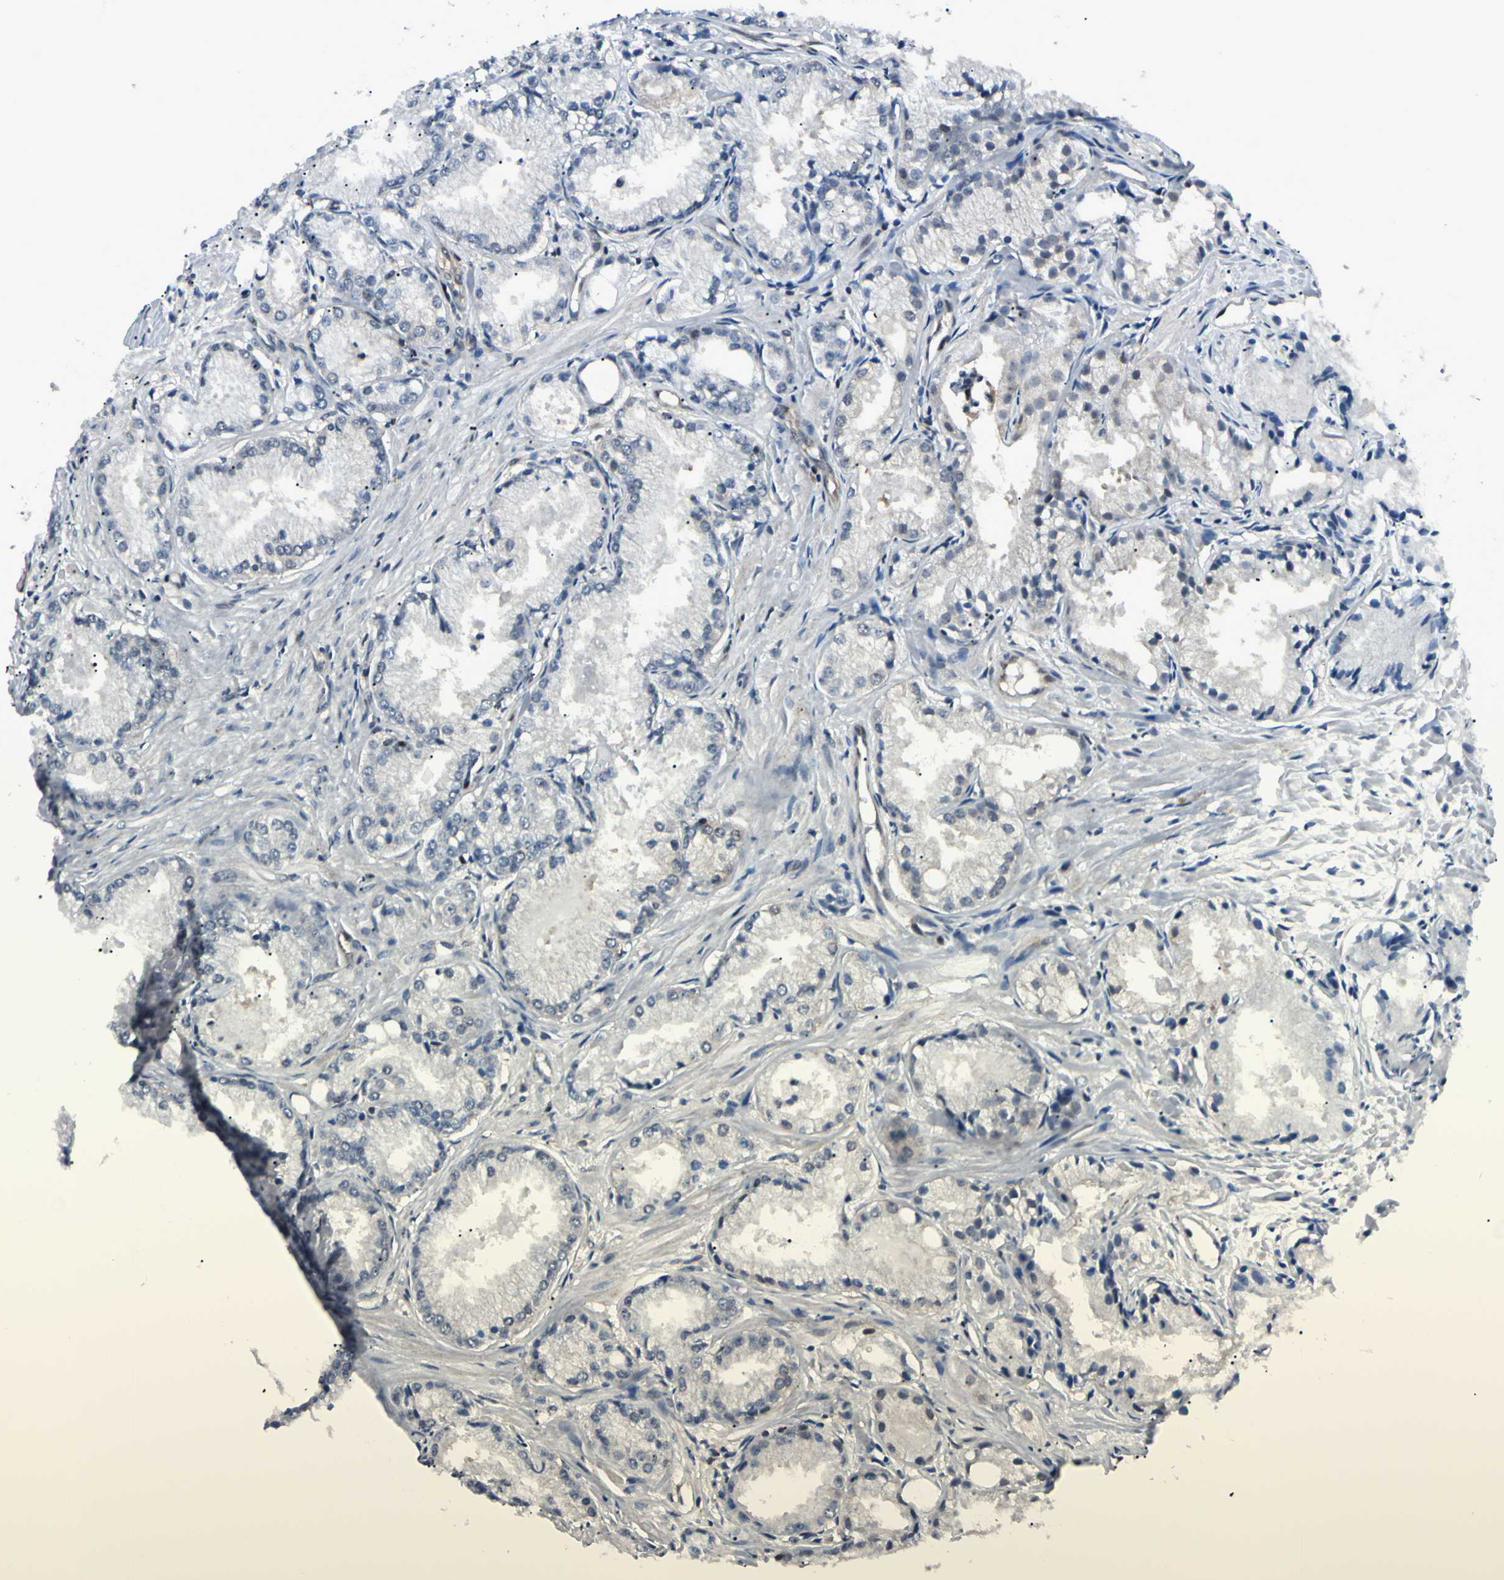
{"staining": {"intensity": "negative", "quantity": "none", "location": "none"}, "tissue": "prostate cancer", "cell_type": "Tumor cells", "image_type": "cancer", "snomed": [{"axis": "morphology", "description": "Adenocarcinoma, Low grade"}, {"axis": "topography", "description": "Prostate"}], "caption": "This is a photomicrograph of IHC staining of prostate cancer (low-grade adenocarcinoma), which shows no positivity in tumor cells.", "gene": "PGK1", "patient": {"sex": "male", "age": 72}}